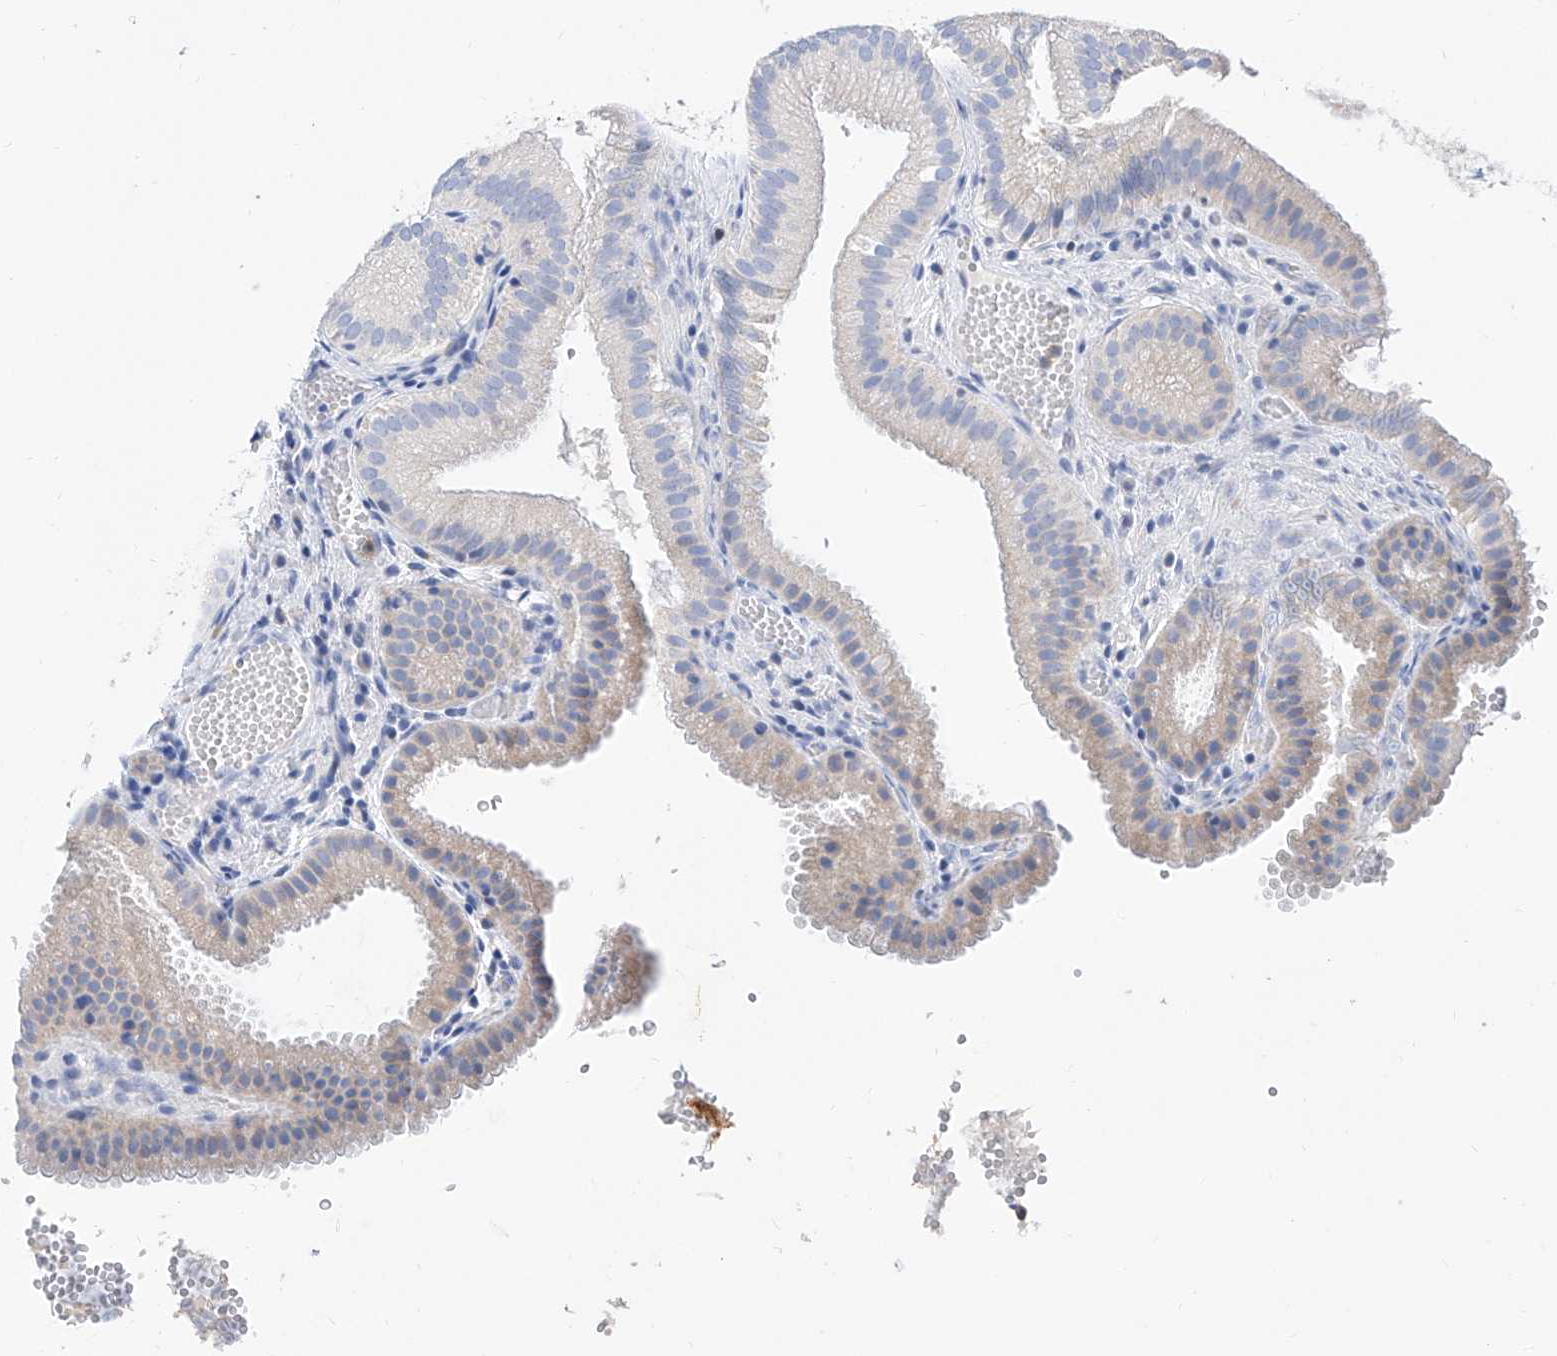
{"staining": {"intensity": "negative", "quantity": "none", "location": "none"}, "tissue": "gallbladder", "cell_type": "Glandular cells", "image_type": "normal", "snomed": [{"axis": "morphology", "description": "Normal tissue, NOS"}, {"axis": "topography", "description": "Gallbladder"}], "caption": "This is a micrograph of immunohistochemistry (IHC) staining of benign gallbladder, which shows no staining in glandular cells.", "gene": "SLC25A29", "patient": {"sex": "female", "age": 30}}